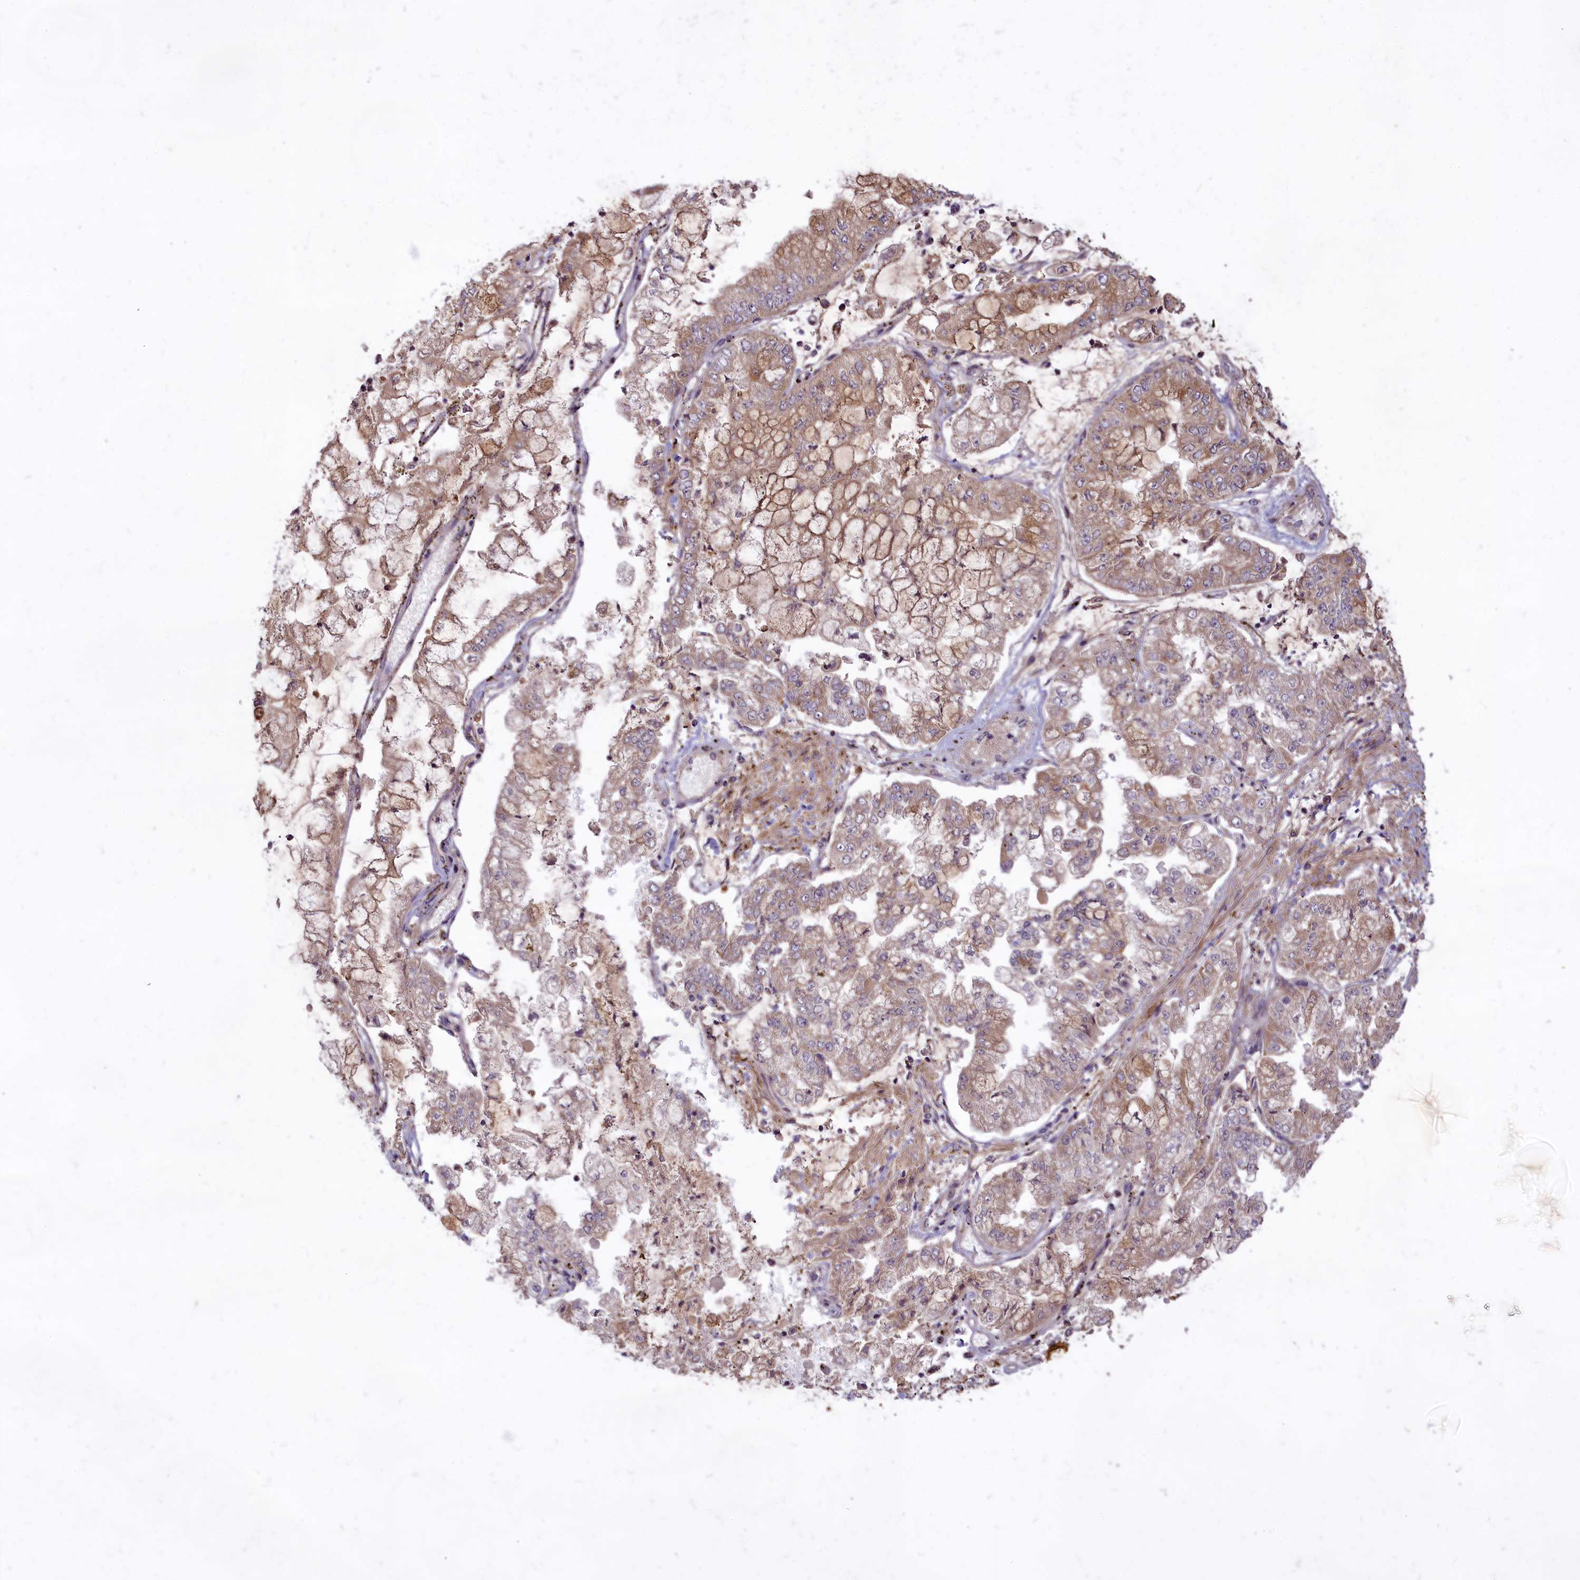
{"staining": {"intensity": "moderate", "quantity": "<25%", "location": "cytoplasmic/membranous"}, "tissue": "stomach cancer", "cell_type": "Tumor cells", "image_type": "cancer", "snomed": [{"axis": "morphology", "description": "Adenocarcinoma, NOS"}, {"axis": "topography", "description": "Stomach"}], "caption": "Moderate cytoplasmic/membranous protein staining is seen in about <25% of tumor cells in stomach cancer (adenocarcinoma).", "gene": "MEMO1", "patient": {"sex": "male", "age": 76}}